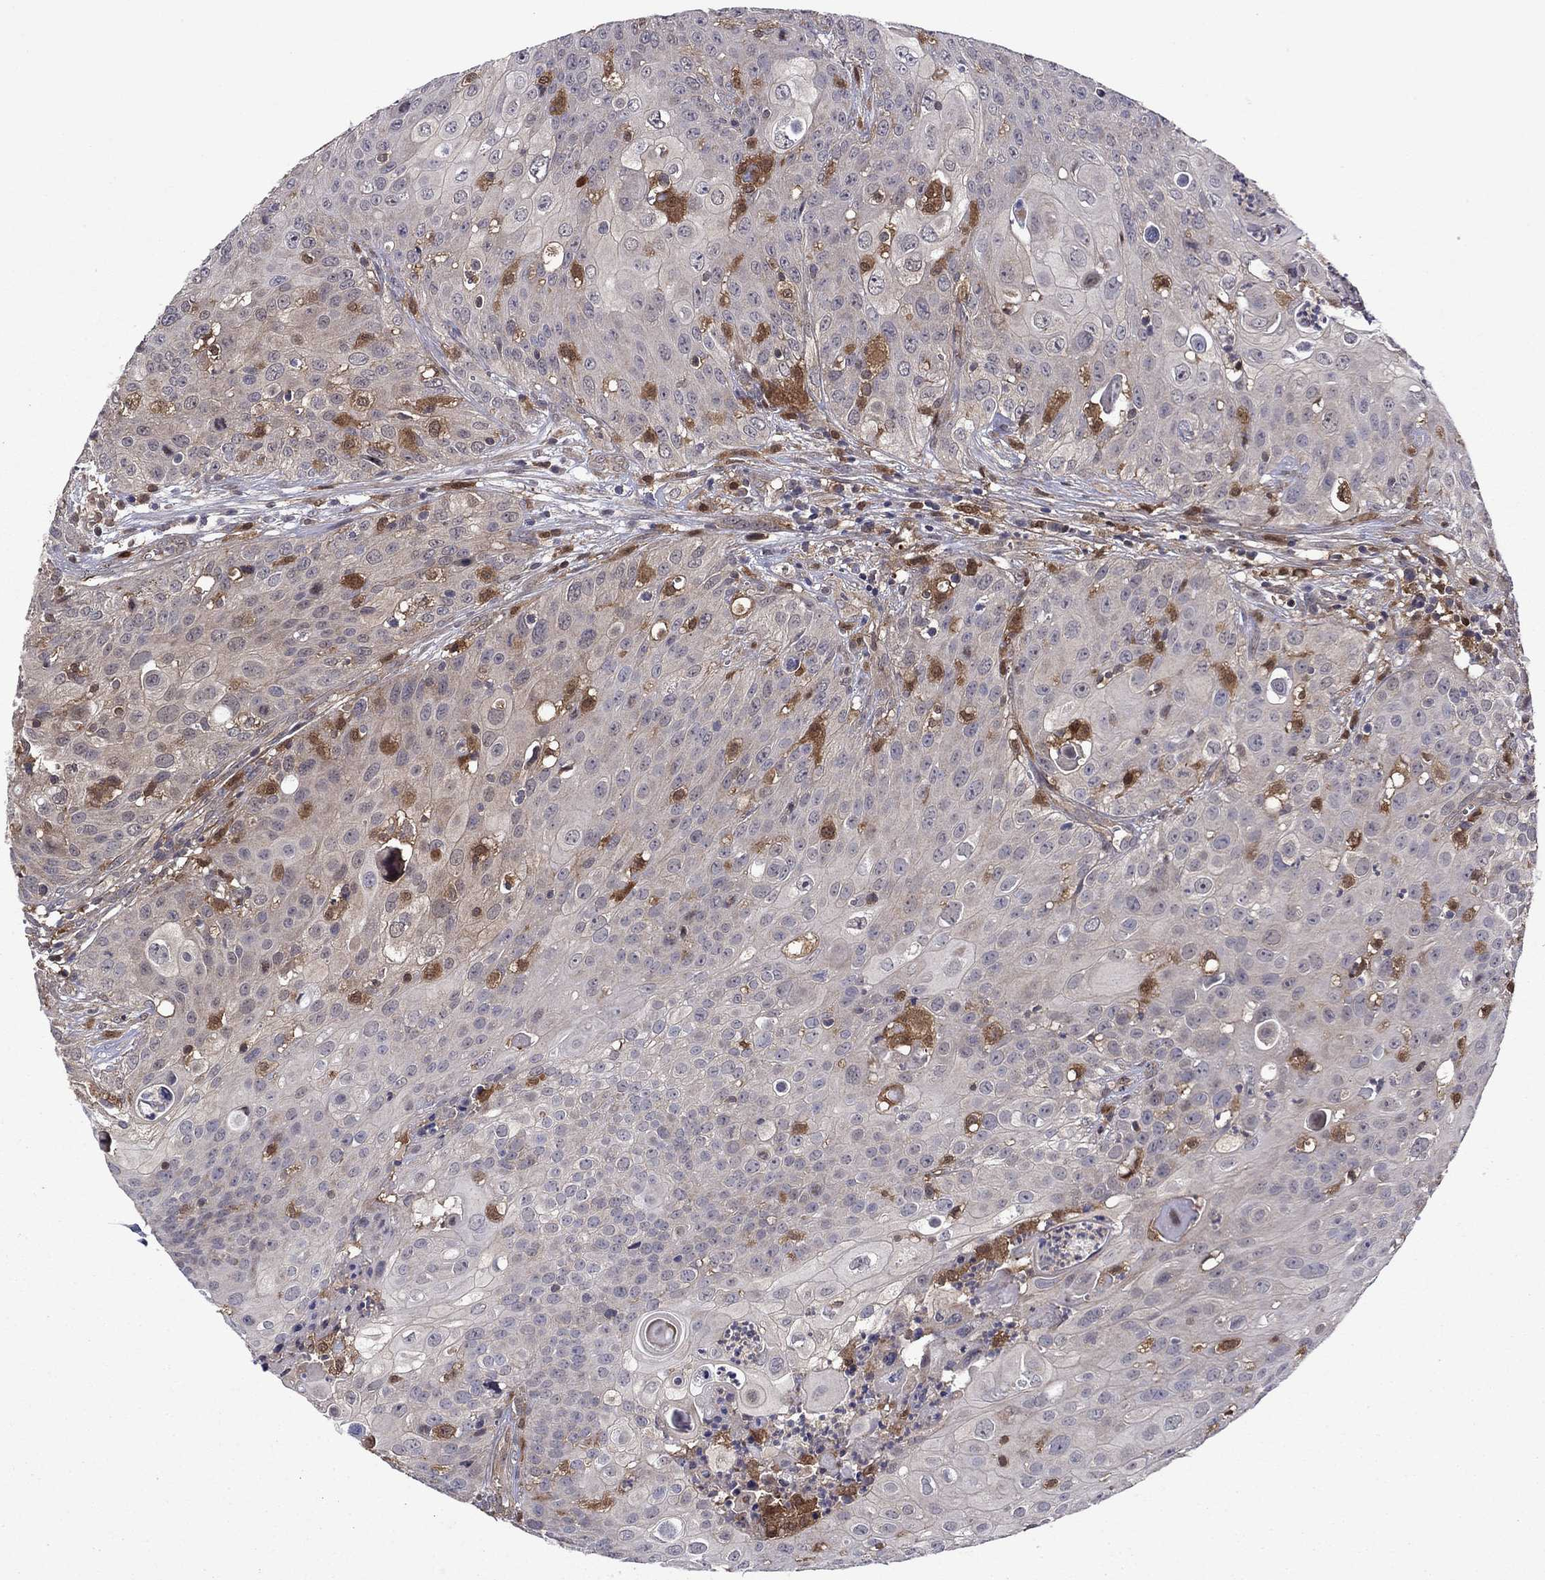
{"staining": {"intensity": "negative", "quantity": "none", "location": "none"}, "tissue": "urothelial cancer", "cell_type": "Tumor cells", "image_type": "cancer", "snomed": [{"axis": "morphology", "description": "Urothelial carcinoma, High grade"}, {"axis": "topography", "description": "Urinary bladder"}], "caption": "Immunohistochemistry (IHC) photomicrograph of human high-grade urothelial carcinoma stained for a protein (brown), which reveals no positivity in tumor cells.", "gene": "TPMT", "patient": {"sex": "female", "age": 79}}